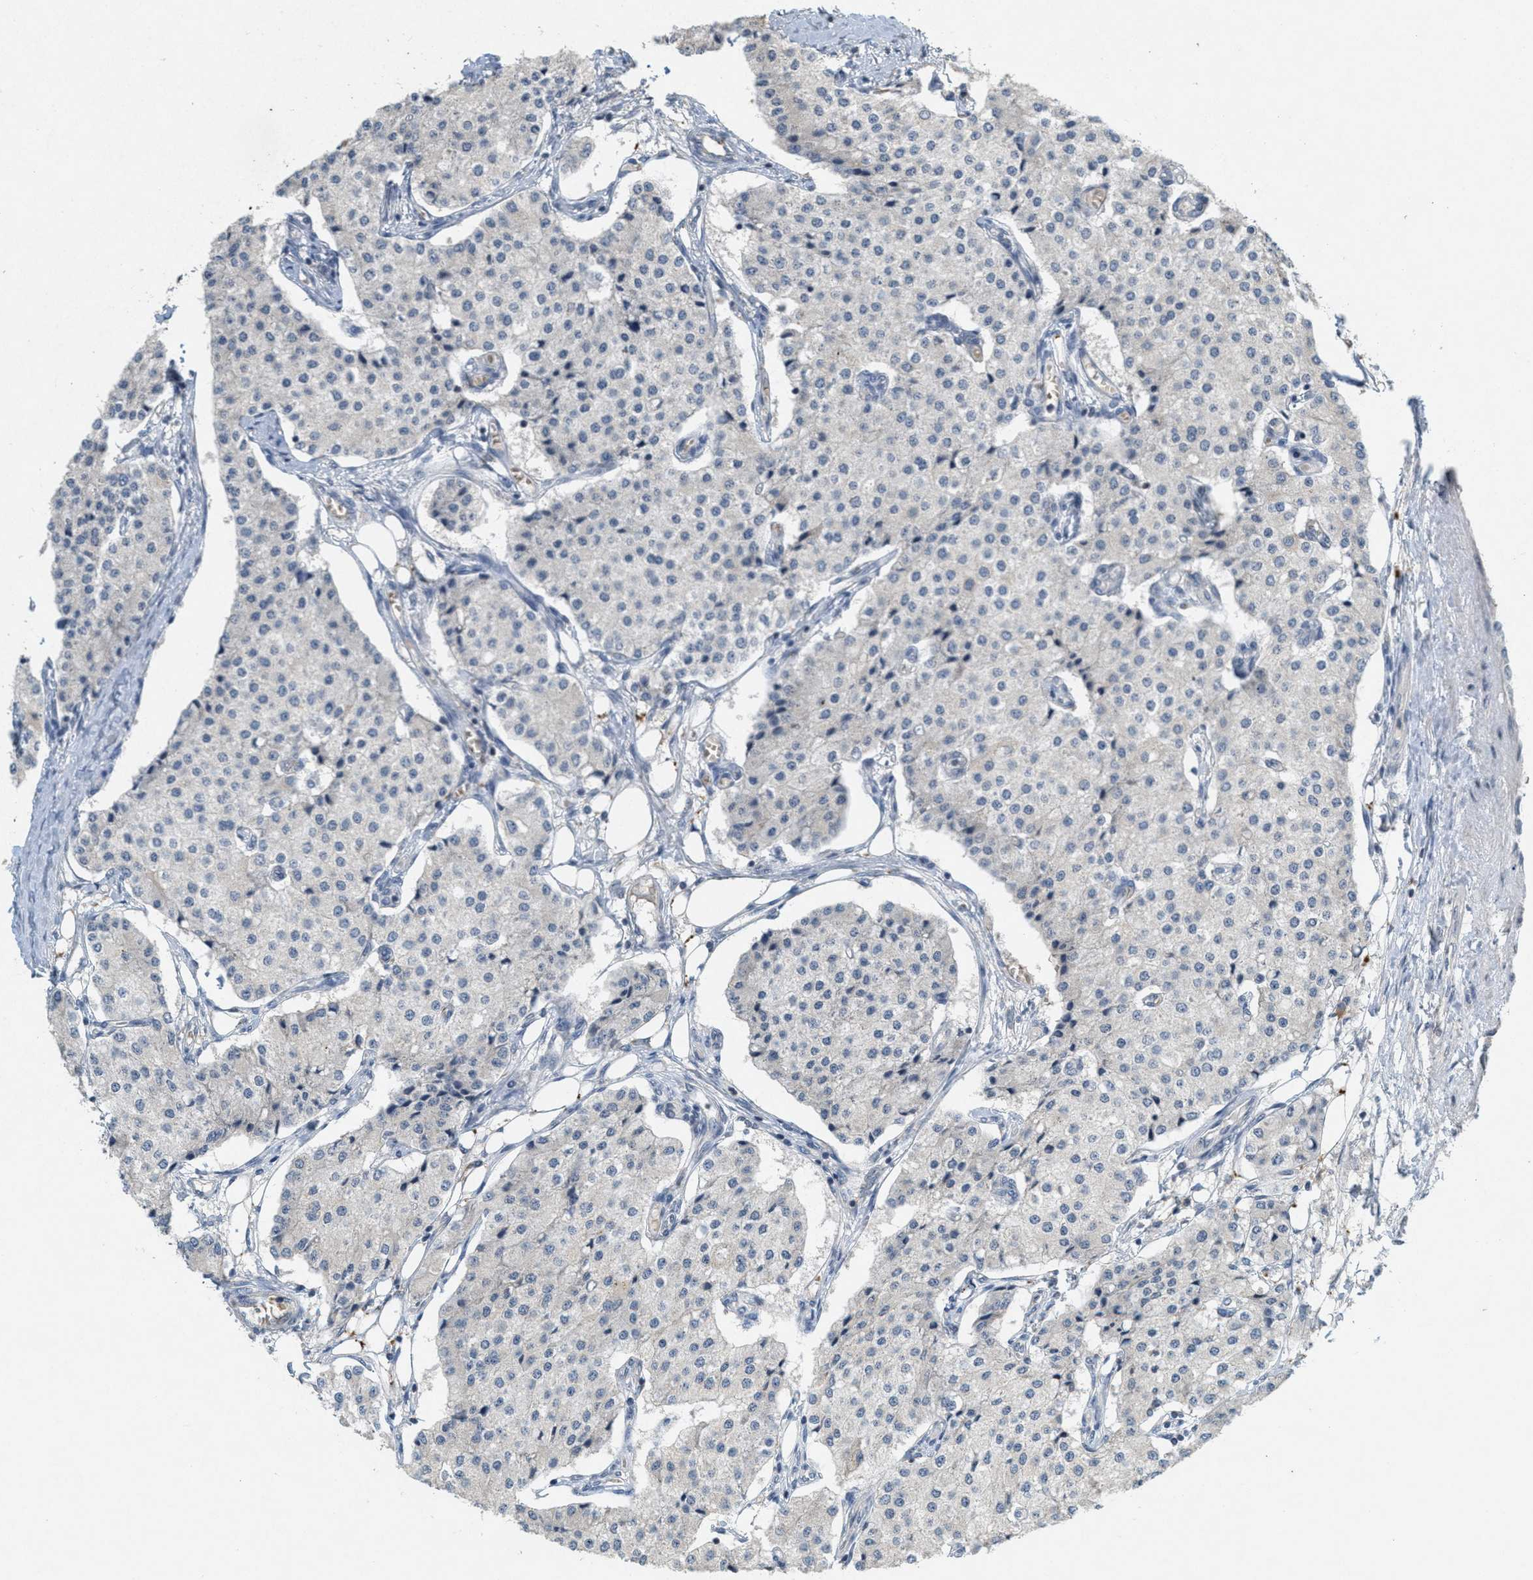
{"staining": {"intensity": "negative", "quantity": "none", "location": "none"}, "tissue": "carcinoid", "cell_type": "Tumor cells", "image_type": "cancer", "snomed": [{"axis": "morphology", "description": "Carcinoid, malignant, NOS"}, {"axis": "topography", "description": "Colon"}], "caption": "The IHC photomicrograph has no significant positivity in tumor cells of carcinoid (malignant) tissue.", "gene": "ABHD6", "patient": {"sex": "female", "age": 52}}